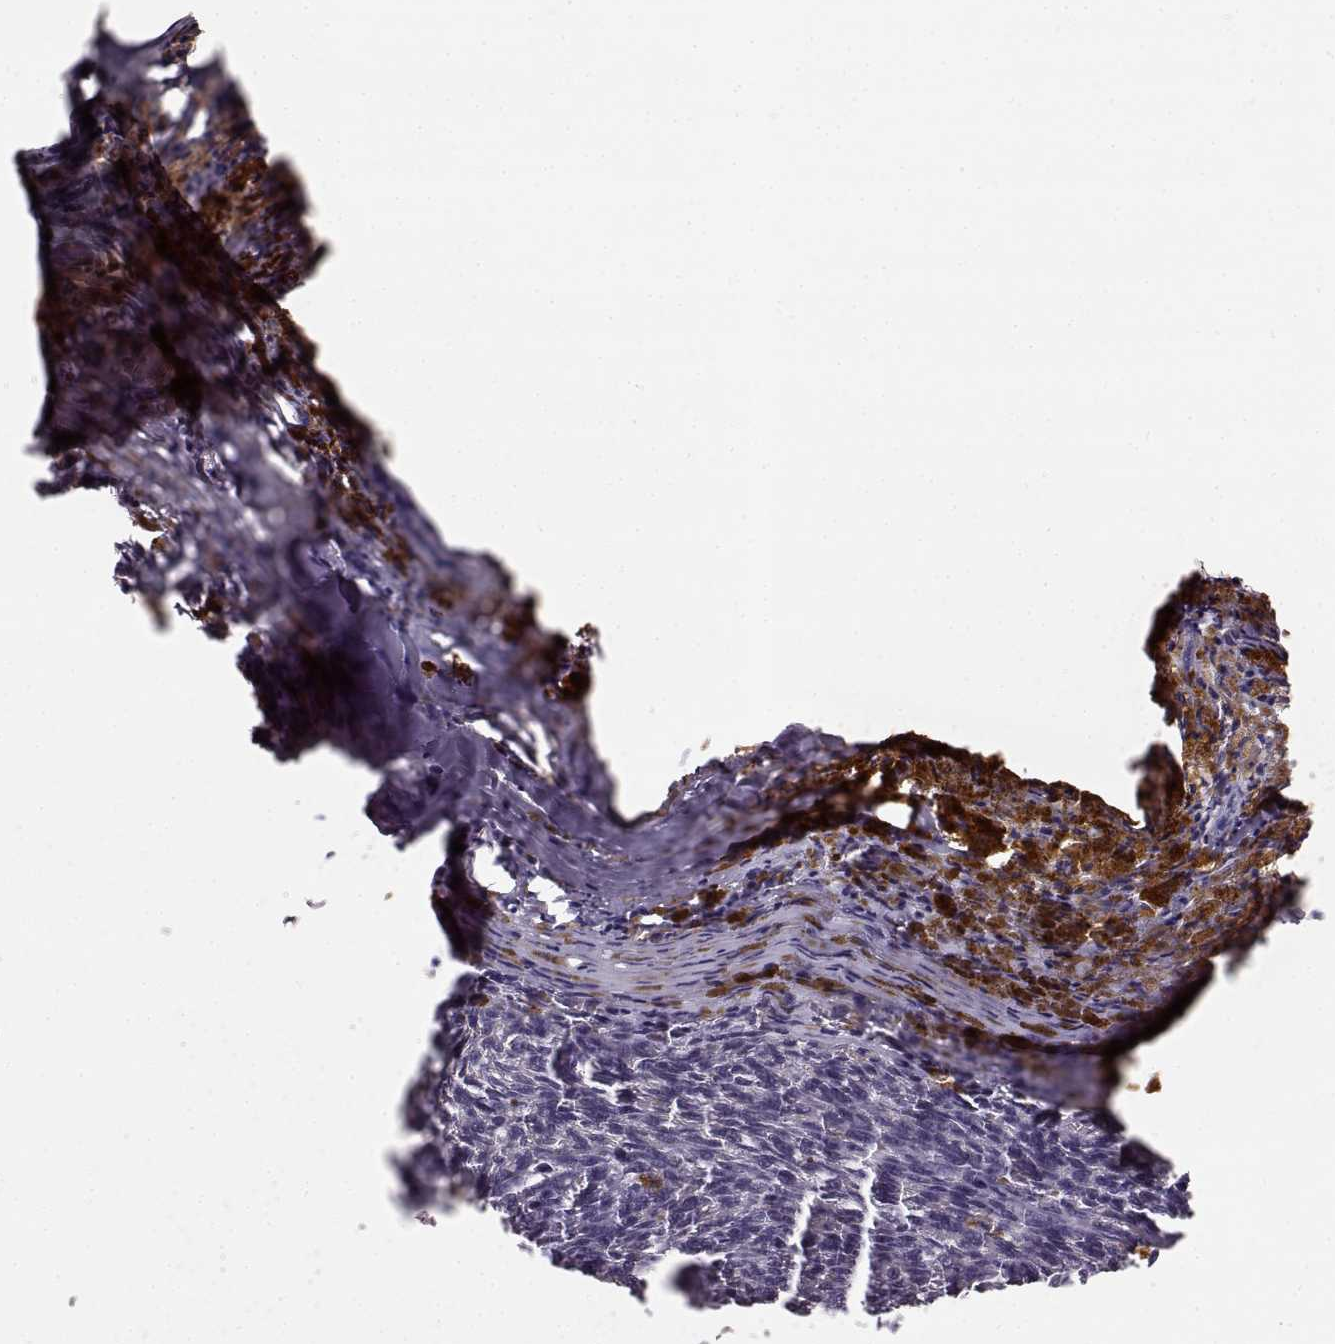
{"staining": {"intensity": "negative", "quantity": "none", "location": "none"}, "tissue": "melanoma", "cell_type": "Tumor cells", "image_type": "cancer", "snomed": [{"axis": "morphology", "description": "Malignant melanoma, NOS"}, {"axis": "topography", "description": "Skin"}], "caption": "Photomicrograph shows no protein positivity in tumor cells of melanoma tissue. The staining is performed using DAB (3,3'-diaminobenzidine) brown chromogen with nuclei counter-stained in using hematoxylin.", "gene": "GHR", "patient": {"sex": "female", "age": 34}}